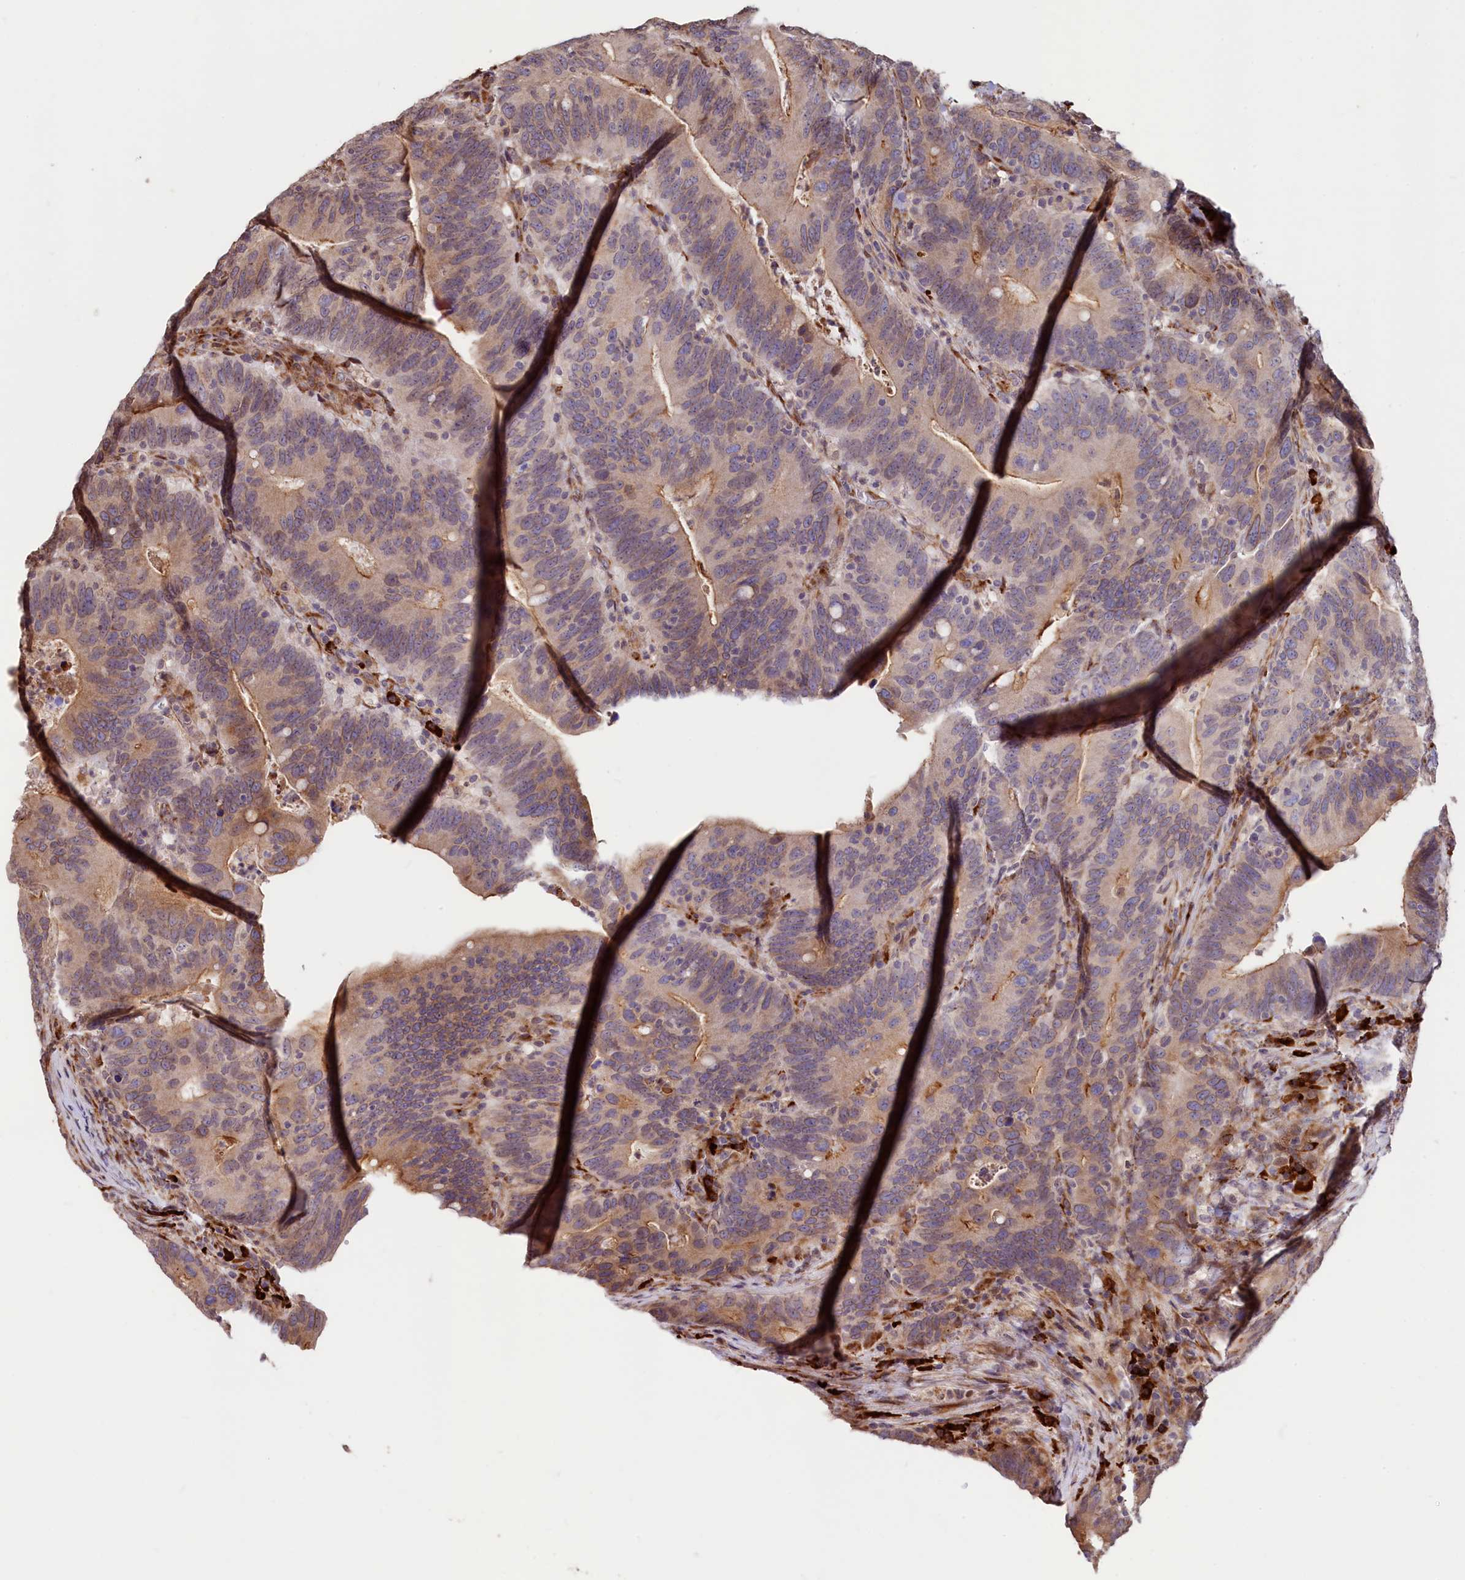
{"staining": {"intensity": "weak", "quantity": "25%-75%", "location": "cytoplasmic/membranous"}, "tissue": "colorectal cancer", "cell_type": "Tumor cells", "image_type": "cancer", "snomed": [{"axis": "morphology", "description": "Adenocarcinoma, NOS"}, {"axis": "topography", "description": "Colon"}], "caption": "There is low levels of weak cytoplasmic/membranous staining in tumor cells of colorectal cancer (adenocarcinoma), as demonstrated by immunohistochemical staining (brown color).", "gene": "C5orf15", "patient": {"sex": "female", "age": 66}}